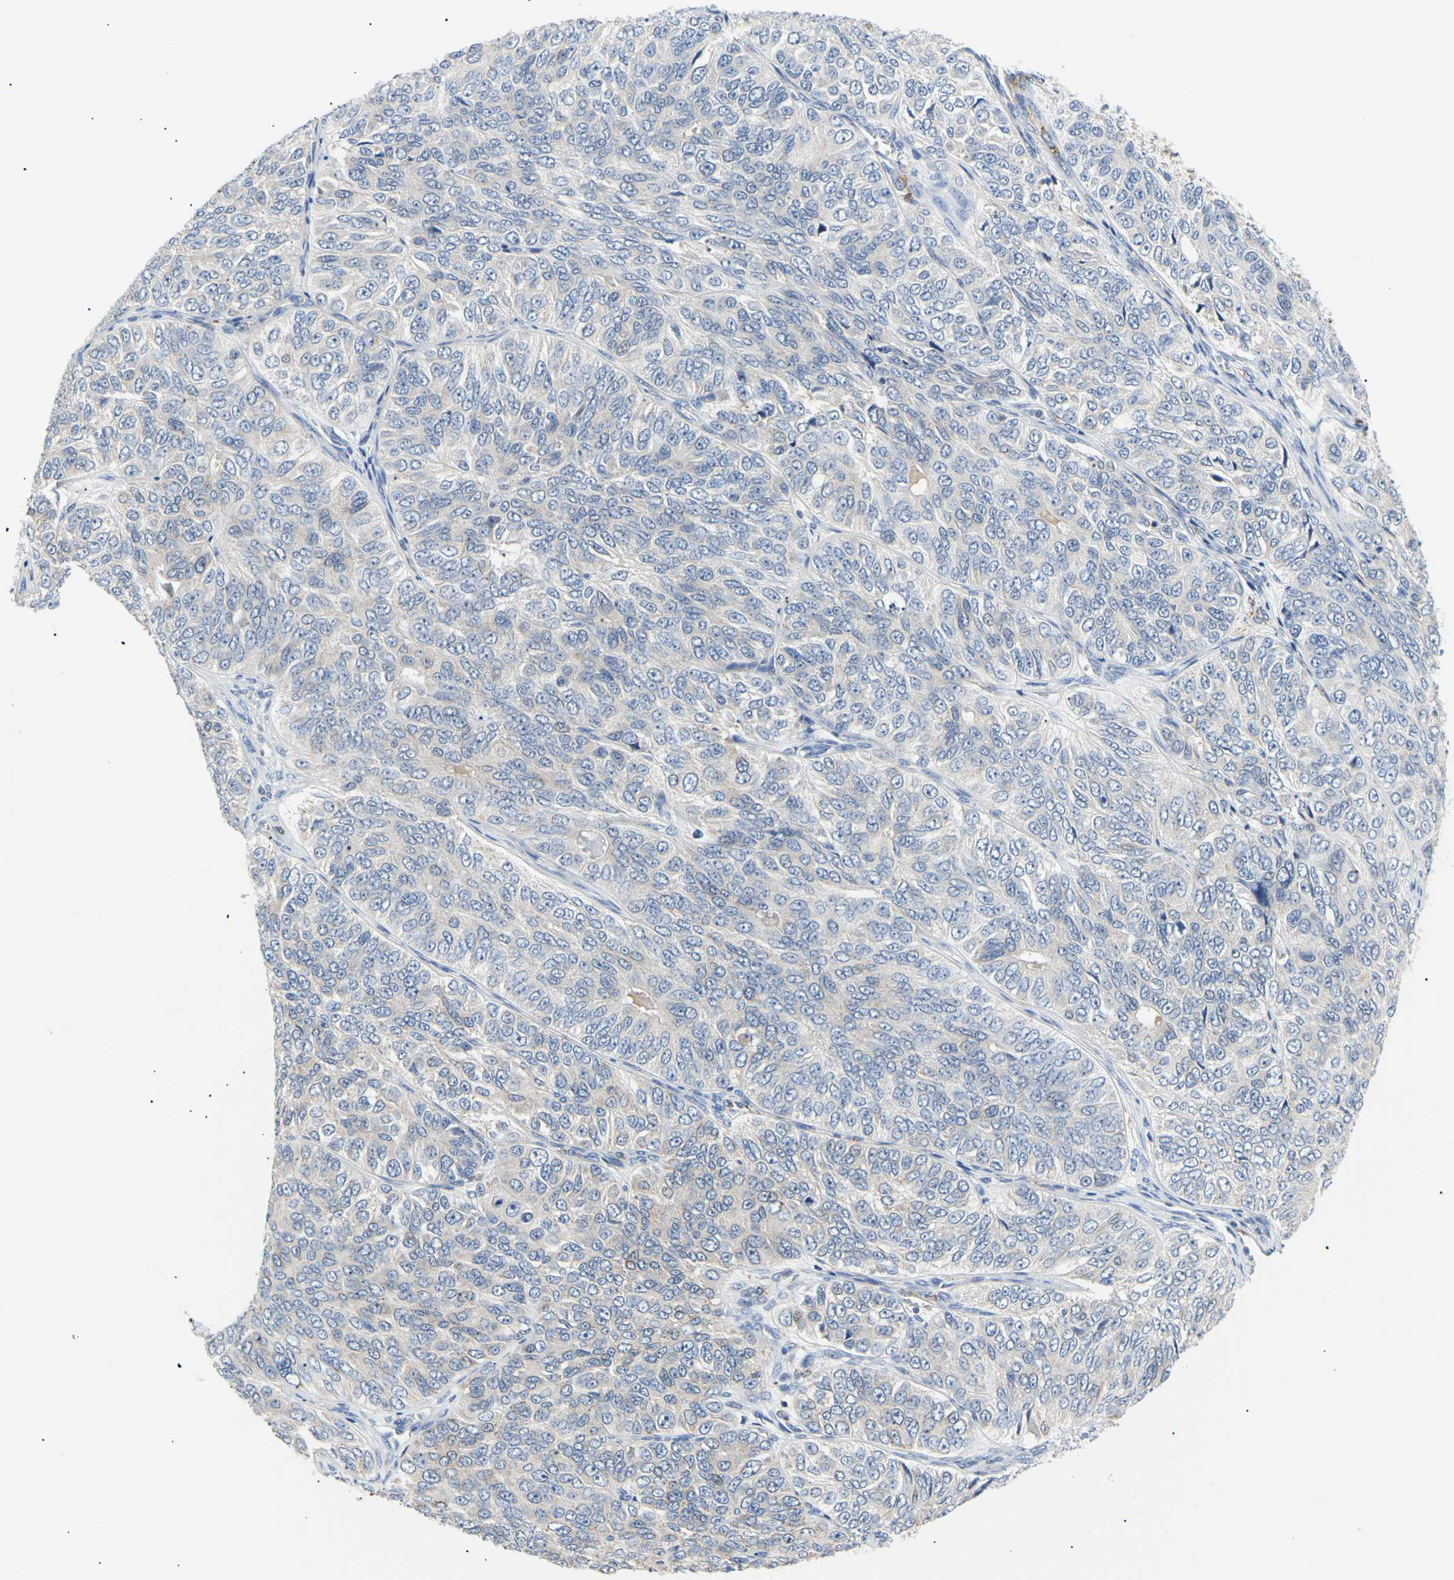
{"staining": {"intensity": "negative", "quantity": "none", "location": "none"}, "tissue": "ovarian cancer", "cell_type": "Tumor cells", "image_type": "cancer", "snomed": [{"axis": "morphology", "description": "Carcinoma, endometroid"}, {"axis": "topography", "description": "Ovary"}], "caption": "Immunohistochemical staining of ovarian endometroid carcinoma exhibits no significant positivity in tumor cells. The staining was performed using DAB to visualize the protein expression in brown, while the nuclei were stained in blue with hematoxylin (Magnification: 20x).", "gene": "ACAT1", "patient": {"sex": "female", "age": 51}}